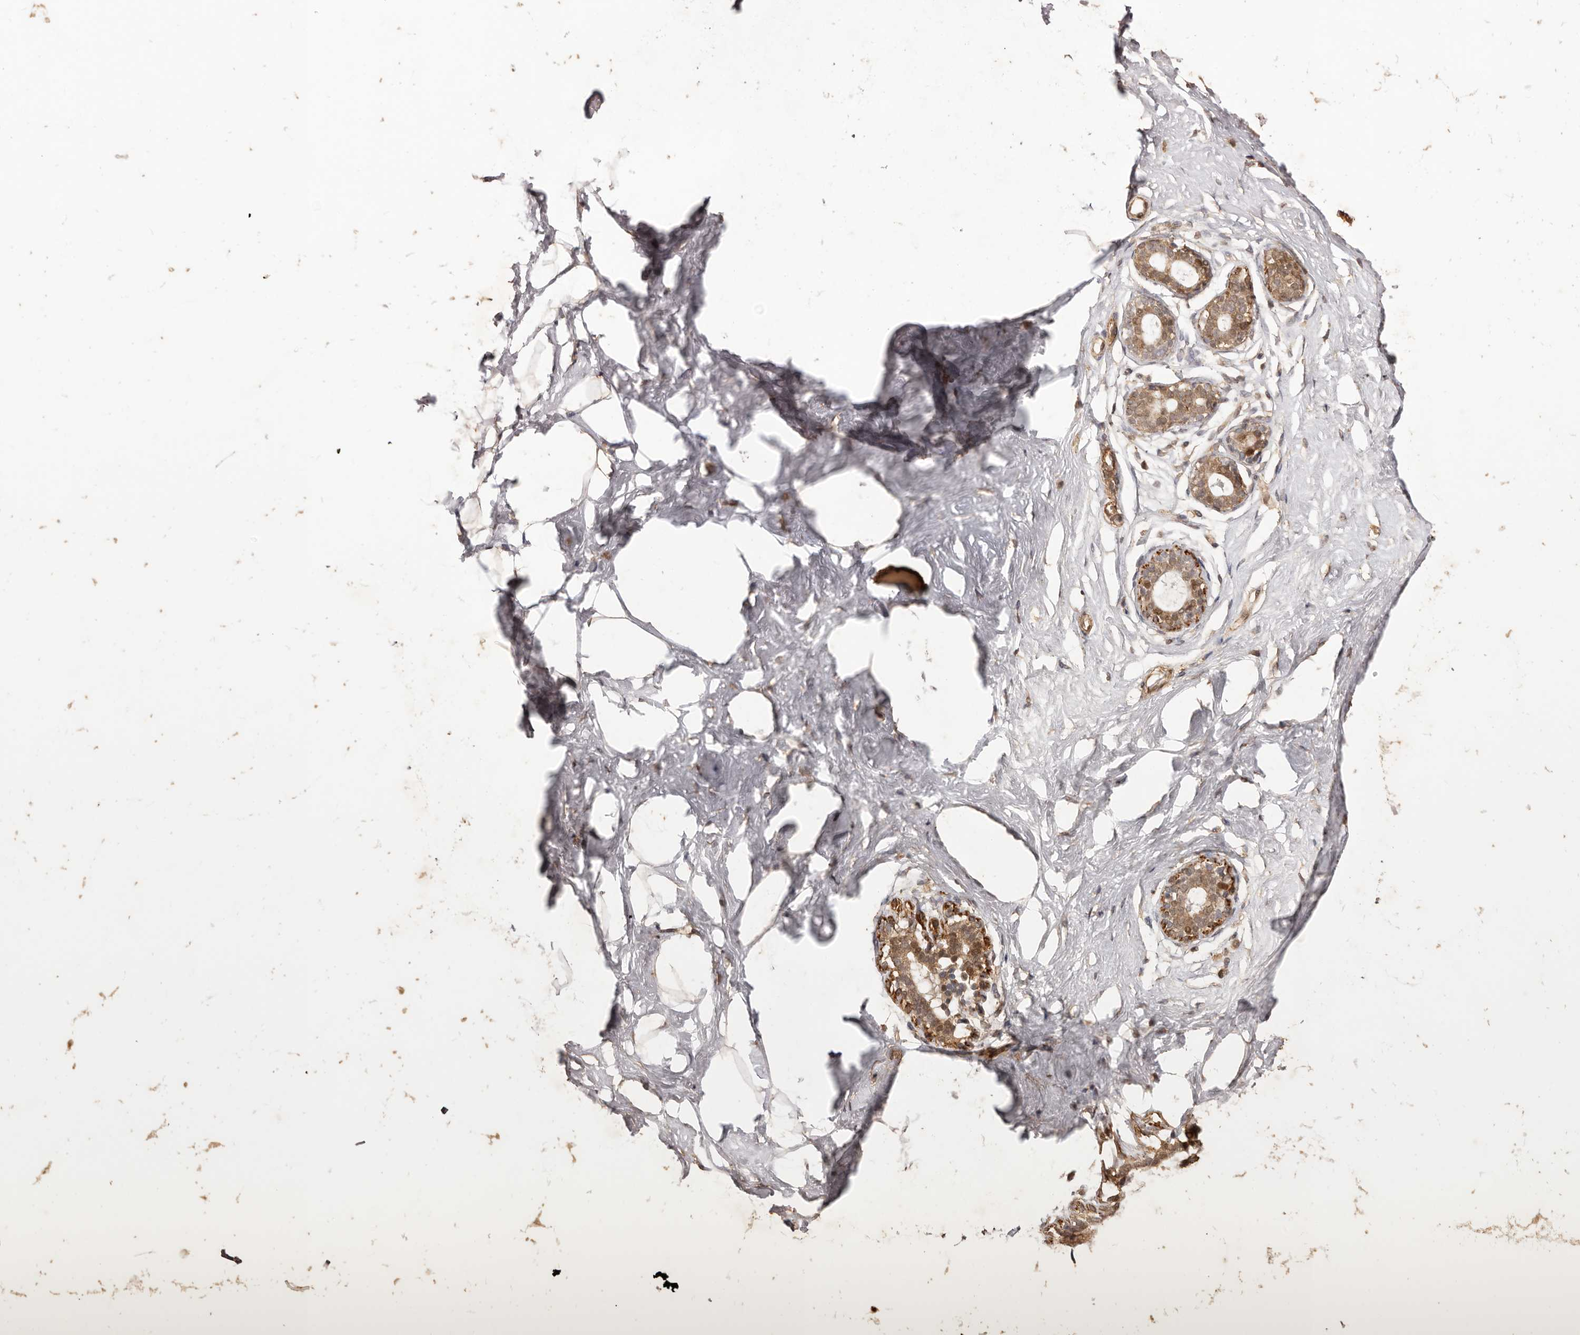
{"staining": {"intensity": "moderate", "quantity": ">75%", "location": "cytoplasmic/membranous,nuclear"}, "tissue": "breast", "cell_type": "Adipocytes", "image_type": "normal", "snomed": [{"axis": "morphology", "description": "Normal tissue, NOS"}, {"axis": "morphology", "description": "Adenoma, NOS"}, {"axis": "topography", "description": "Breast"}], "caption": "Benign breast displays moderate cytoplasmic/membranous,nuclear expression in approximately >75% of adipocytes.", "gene": "UBR2", "patient": {"sex": "female", "age": 23}}